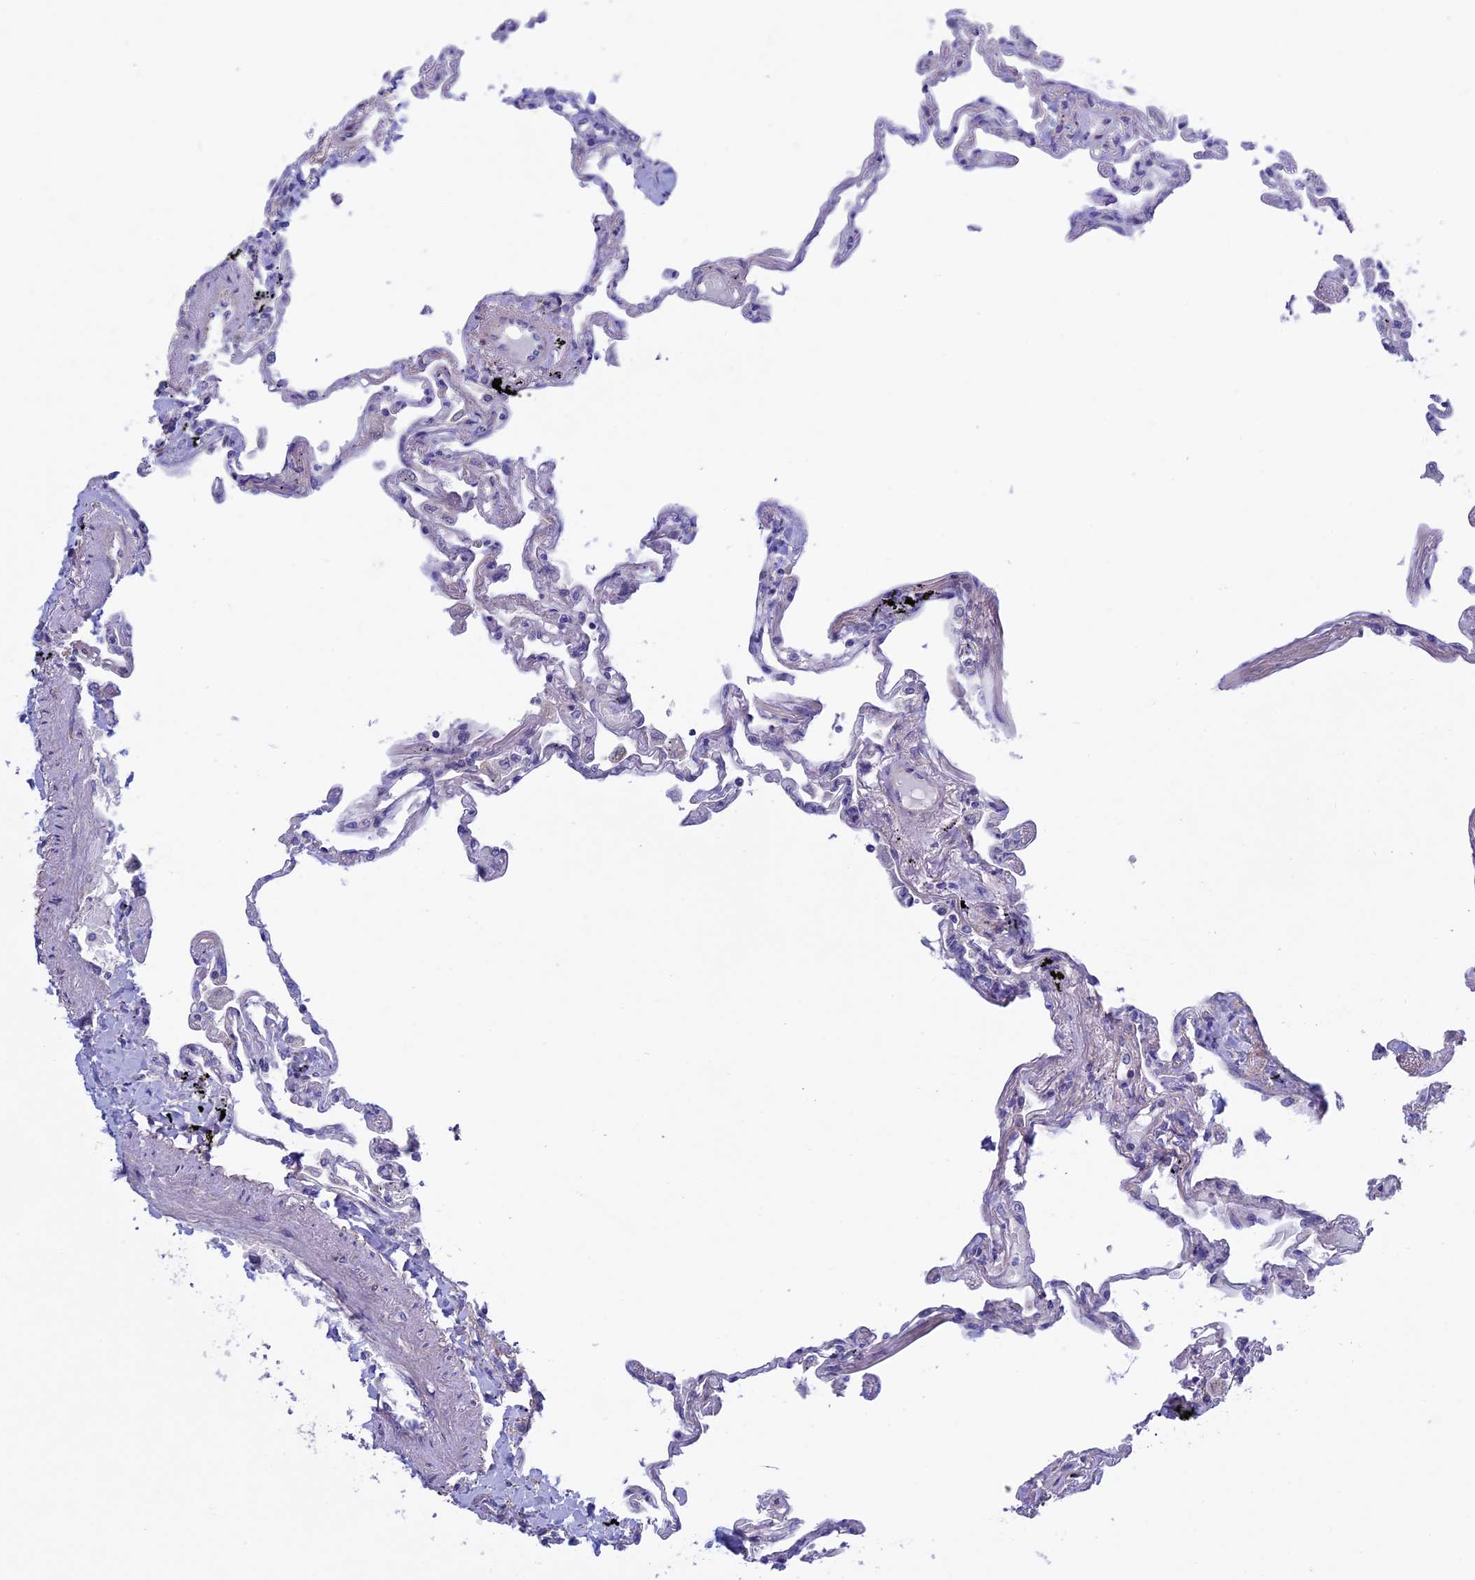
{"staining": {"intensity": "negative", "quantity": "none", "location": "none"}, "tissue": "lung", "cell_type": "Alveolar cells", "image_type": "normal", "snomed": [{"axis": "morphology", "description": "Normal tissue, NOS"}, {"axis": "topography", "description": "Lung"}], "caption": "Immunohistochemistry (IHC) micrograph of unremarkable lung stained for a protein (brown), which displays no staining in alveolar cells. (DAB (3,3'-diaminobenzidine) immunohistochemistry with hematoxylin counter stain).", "gene": "ETFDH", "patient": {"sex": "female", "age": 67}}